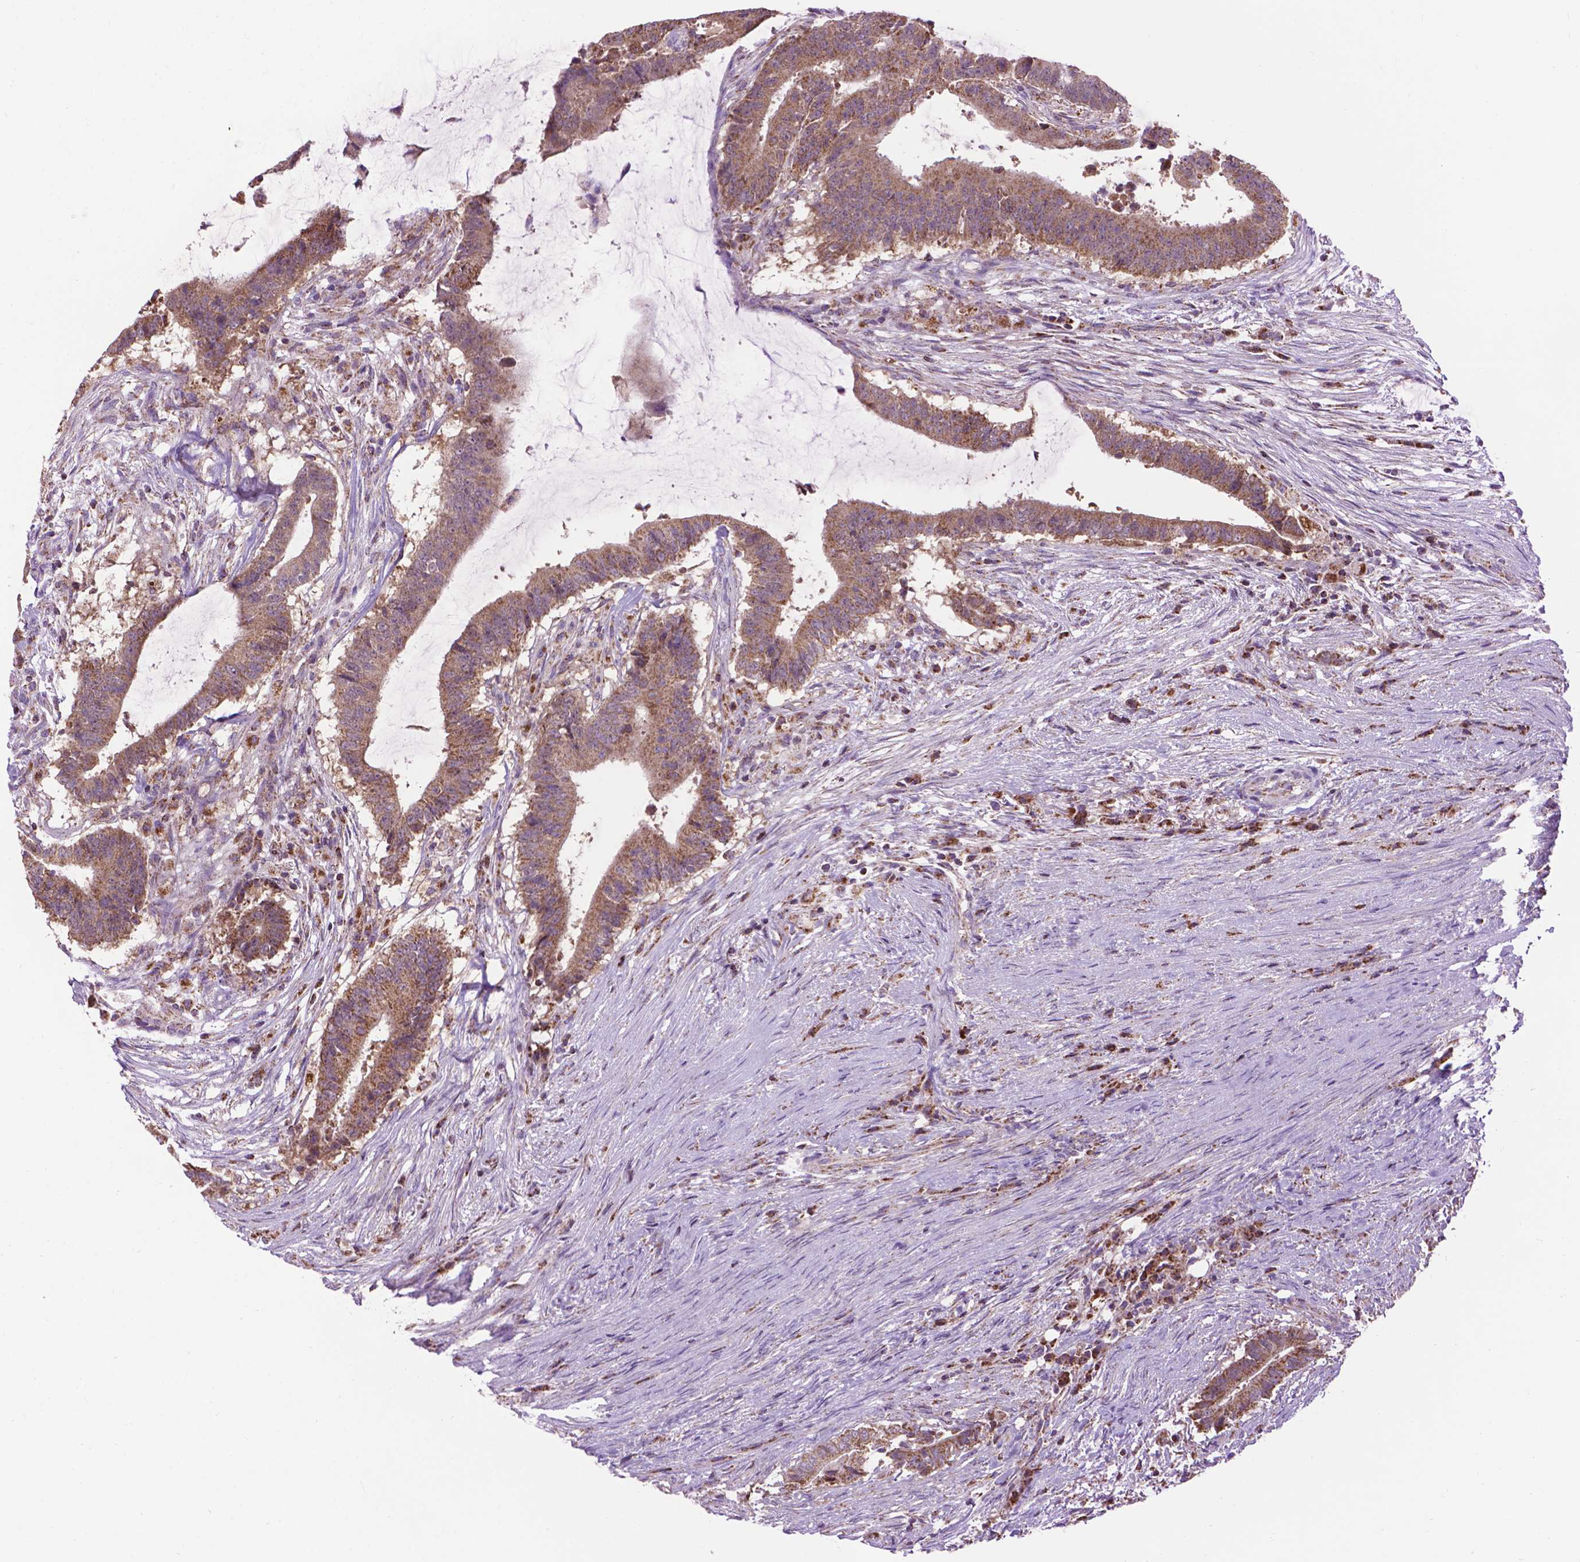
{"staining": {"intensity": "moderate", "quantity": ">75%", "location": "cytoplasmic/membranous"}, "tissue": "colorectal cancer", "cell_type": "Tumor cells", "image_type": "cancer", "snomed": [{"axis": "morphology", "description": "Adenocarcinoma, NOS"}, {"axis": "topography", "description": "Colon"}], "caption": "Colorectal cancer stained for a protein shows moderate cytoplasmic/membranous positivity in tumor cells.", "gene": "PYCR3", "patient": {"sex": "female", "age": 43}}